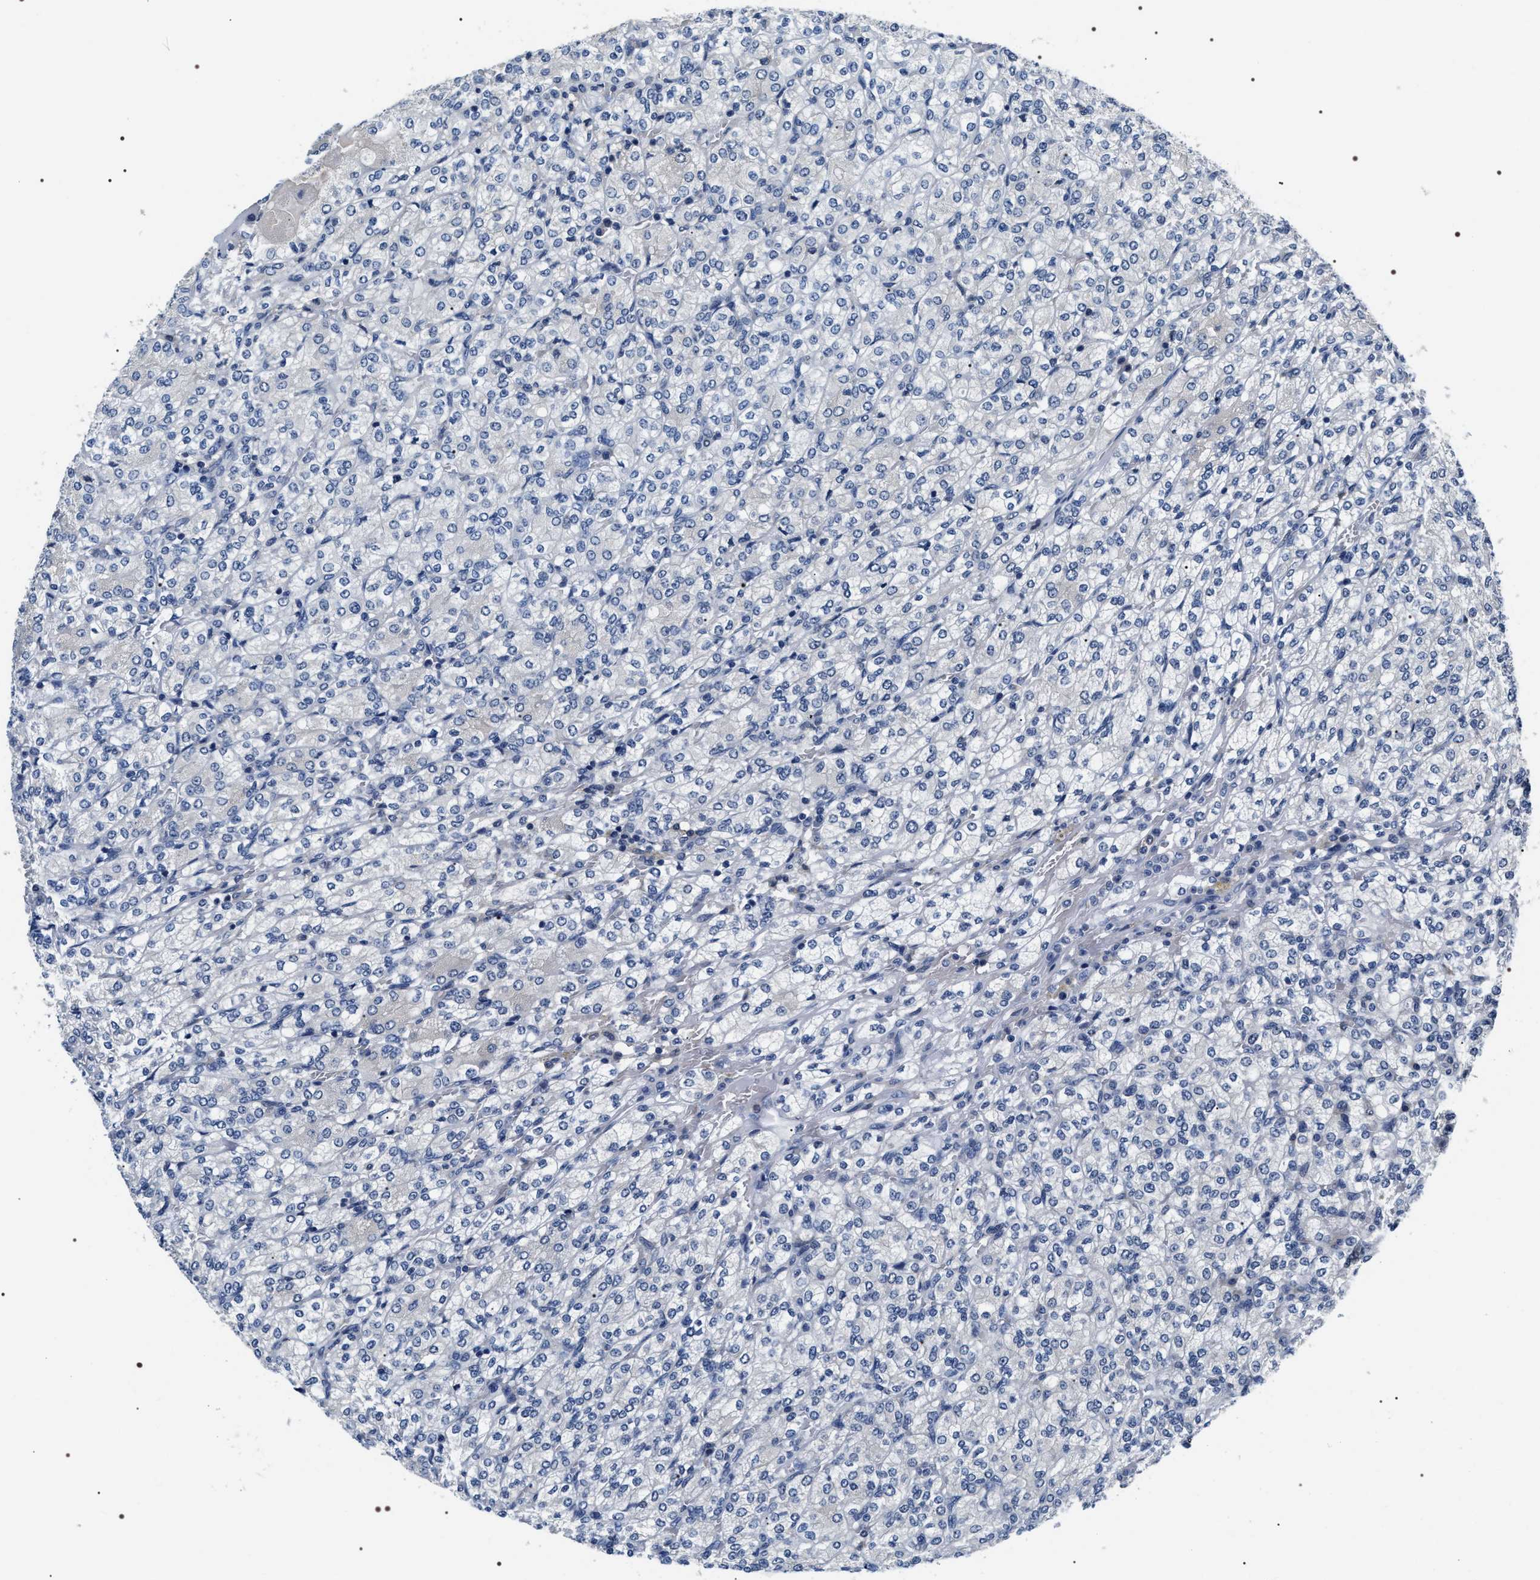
{"staining": {"intensity": "negative", "quantity": "none", "location": "none"}, "tissue": "renal cancer", "cell_type": "Tumor cells", "image_type": "cancer", "snomed": [{"axis": "morphology", "description": "Adenocarcinoma, NOS"}, {"axis": "topography", "description": "Kidney"}], "caption": "Tumor cells show no significant staining in renal adenocarcinoma.", "gene": "BAG2", "patient": {"sex": "male", "age": 77}}